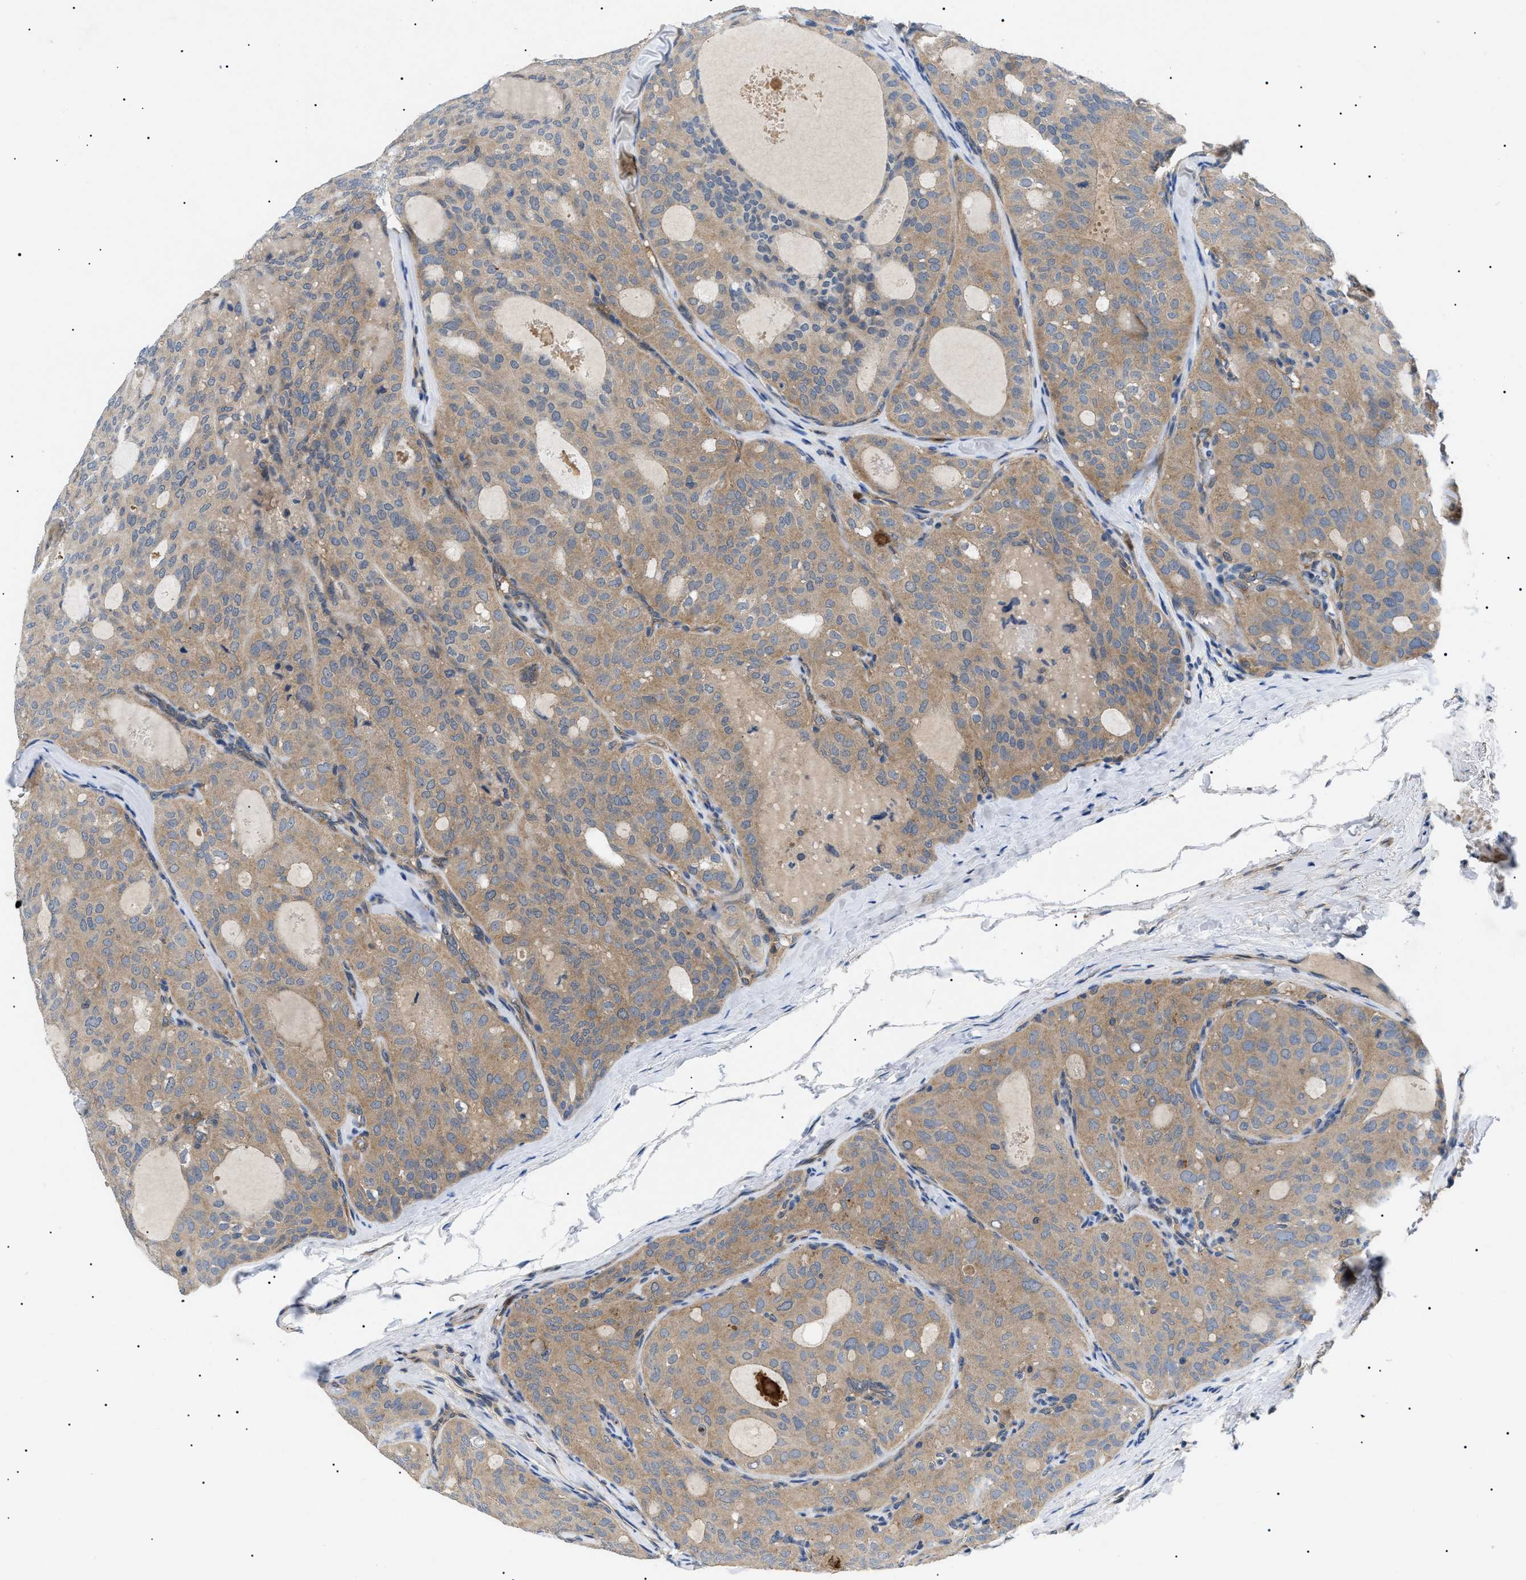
{"staining": {"intensity": "weak", "quantity": ">75%", "location": "cytoplasmic/membranous"}, "tissue": "thyroid cancer", "cell_type": "Tumor cells", "image_type": "cancer", "snomed": [{"axis": "morphology", "description": "Follicular adenoma carcinoma, NOS"}, {"axis": "topography", "description": "Thyroid gland"}], "caption": "Thyroid cancer stained with a protein marker exhibits weak staining in tumor cells.", "gene": "RIPK1", "patient": {"sex": "male", "age": 75}}